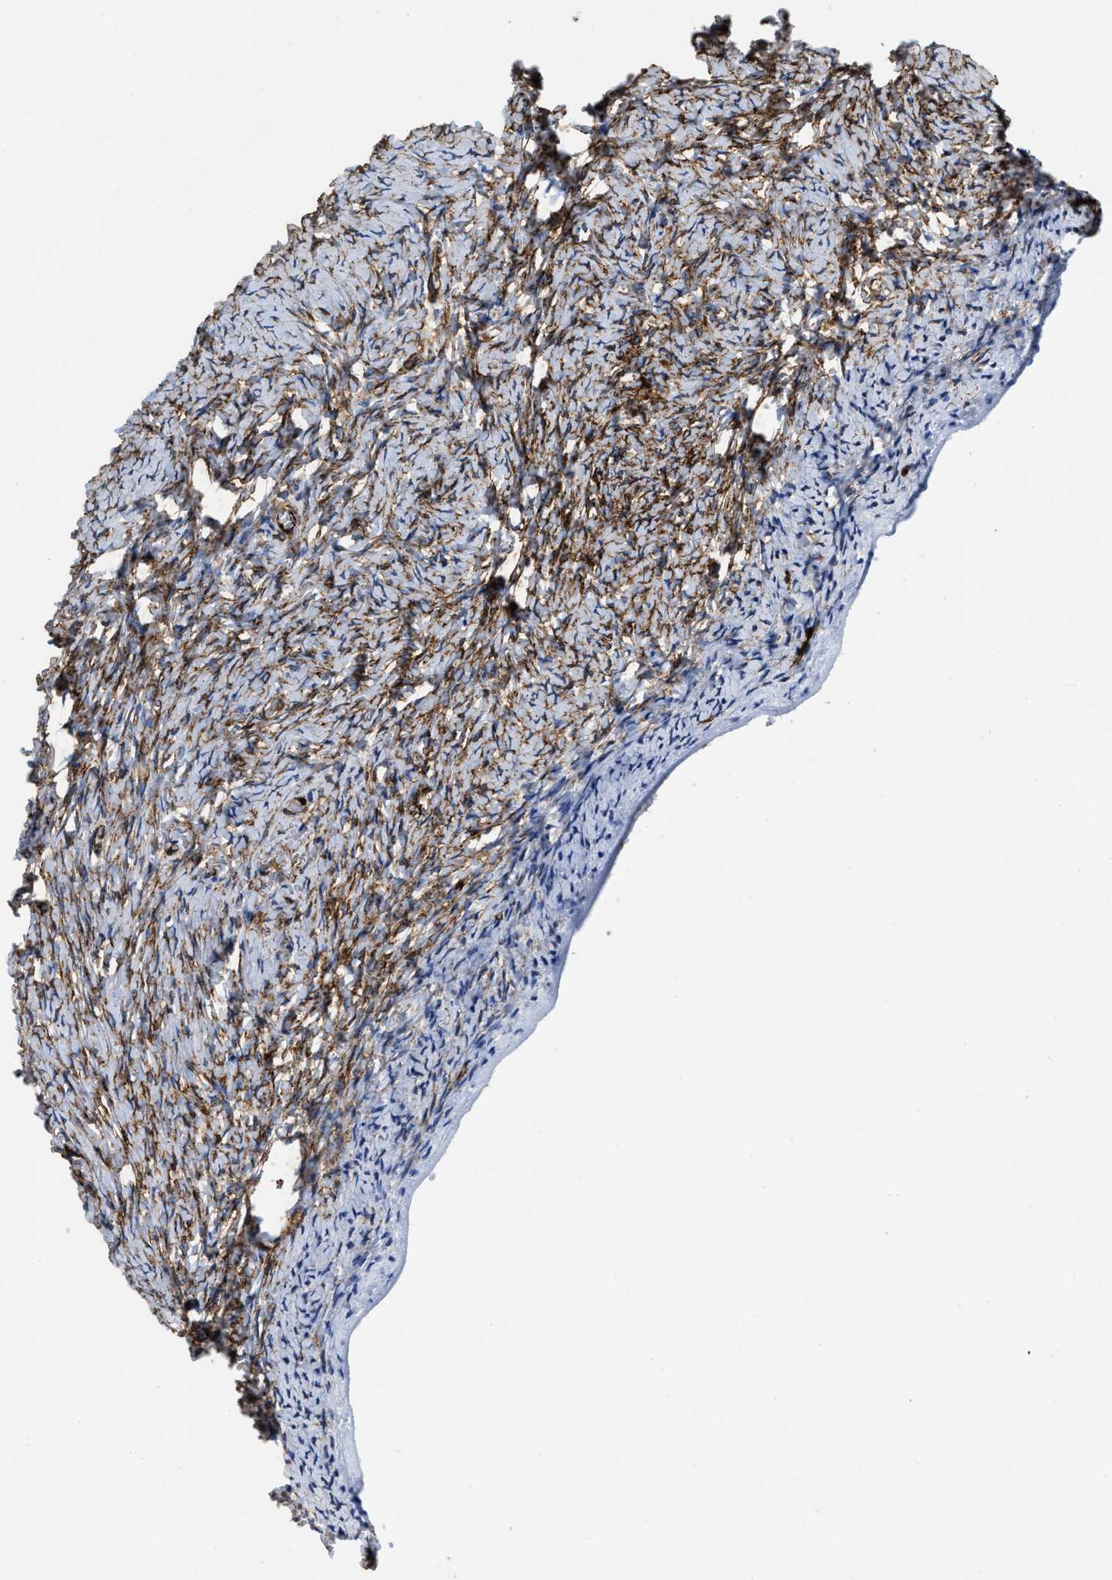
{"staining": {"intensity": "weak", "quantity": ">75%", "location": "cytoplasmic/membranous"}, "tissue": "ovary", "cell_type": "Follicle cells", "image_type": "normal", "snomed": [{"axis": "morphology", "description": "Normal tissue, NOS"}, {"axis": "topography", "description": "Ovary"}], "caption": "Unremarkable ovary displays weak cytoplasmic/membranous staining in approximately >75% of follicle cells.", "gene": "TVP23B", "patient": {"sex": "female", "age": 27}}